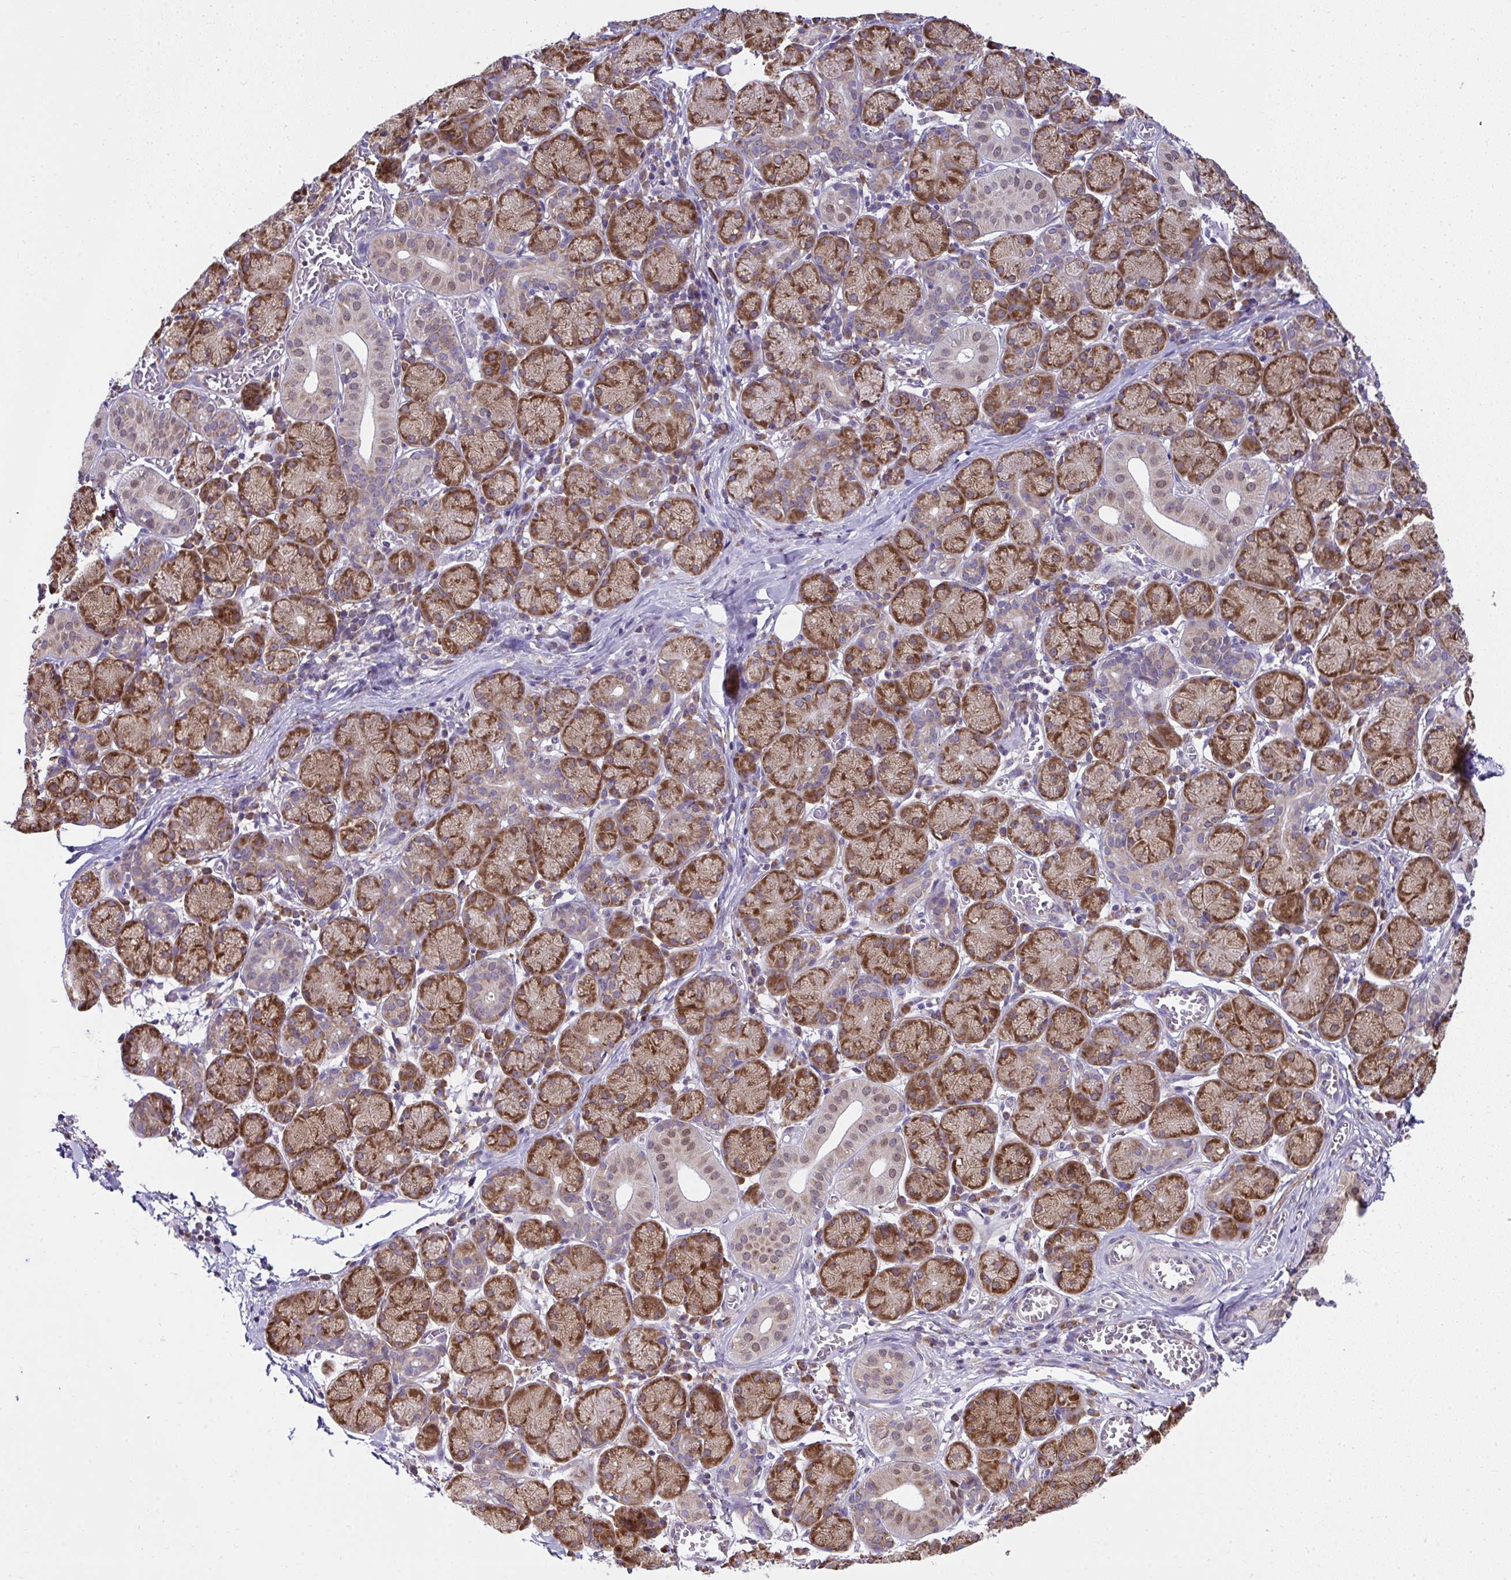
{"staining": {"intensity": "strong", "quantity": ">75%", "location": "cytoplasmic/membranous"}, "tissue": "salivary gland", "cell_type": "Glandular cells", "image_type": "normal", "snomed": [{"axis": "morphology", "description": "Normal tissue, NOS"}, {"axis": "topography", "description": "Salivary gland"}], "caption": "The immunohistochemical stain labels strong cytoplasmic/membranous staining in glandular cells of normal salivary gland.", "gene": "RPS7", "patient": {"sex": "female", "age": 24}}